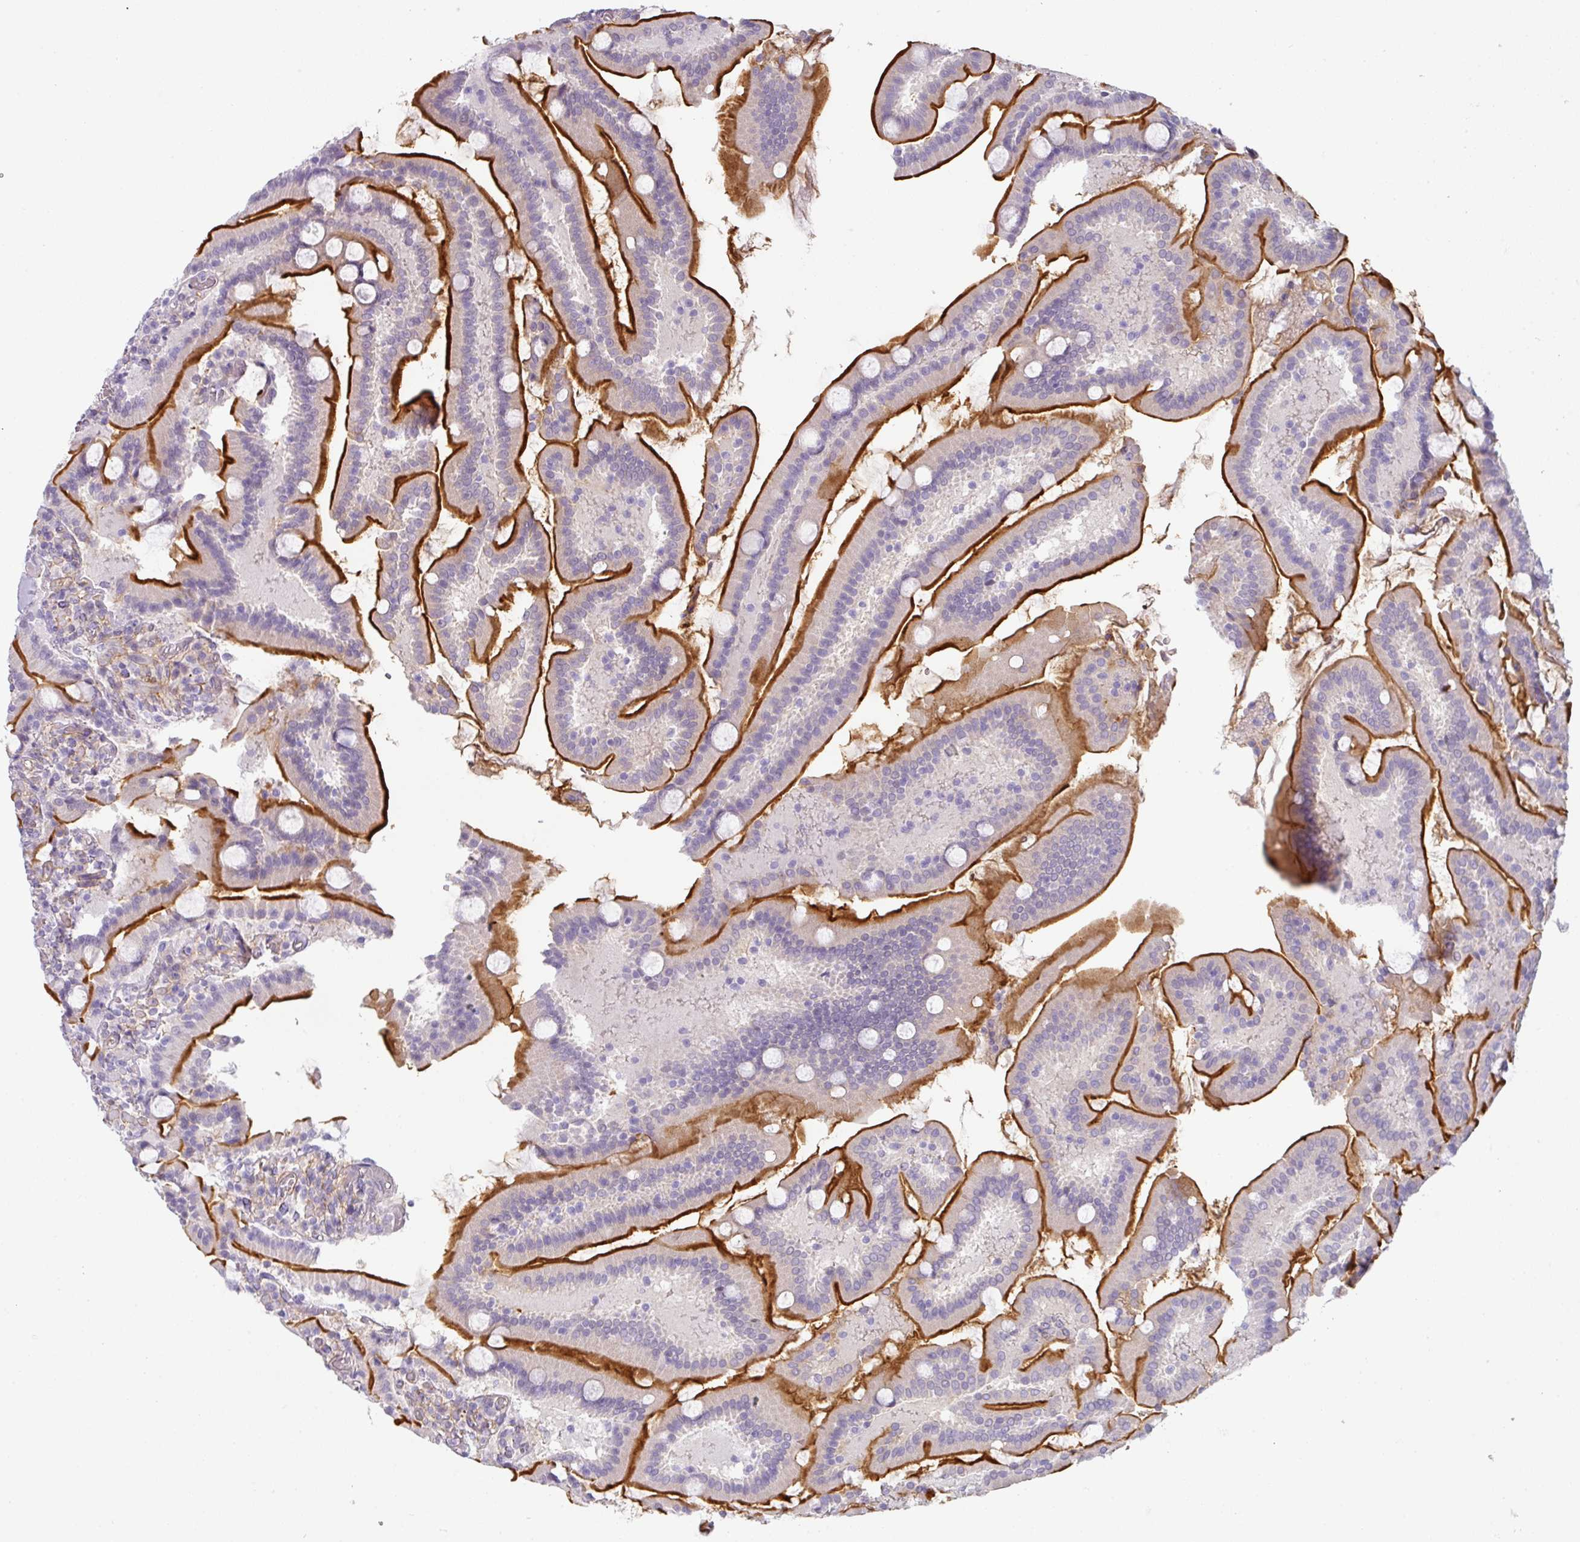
{"staining": {"intensity": "strong", "quantity": ">75%", "location": "cytoplasmic/membranous"}, "tissue": "duodenum", "cell_type": "Glandular cells", "image_type": "normal", "snomed": [{"axis": "morphology", "description": "Normal tissue, NOS"}, {"axis": "topography", "description": "Duodenum"}], "caption": "Immunohistochemical staining of benign human duodenum exhibits >75% levels of strong cytoplasmic/membranous protein positivity in about >75% of glandular cells. (Stains: DAB in brown, nuclei in blue, Microscopy: brightfield microscopy at high magnification).", "gene": "OR52N1", "patient": {"sex": "male", "age": 55}}